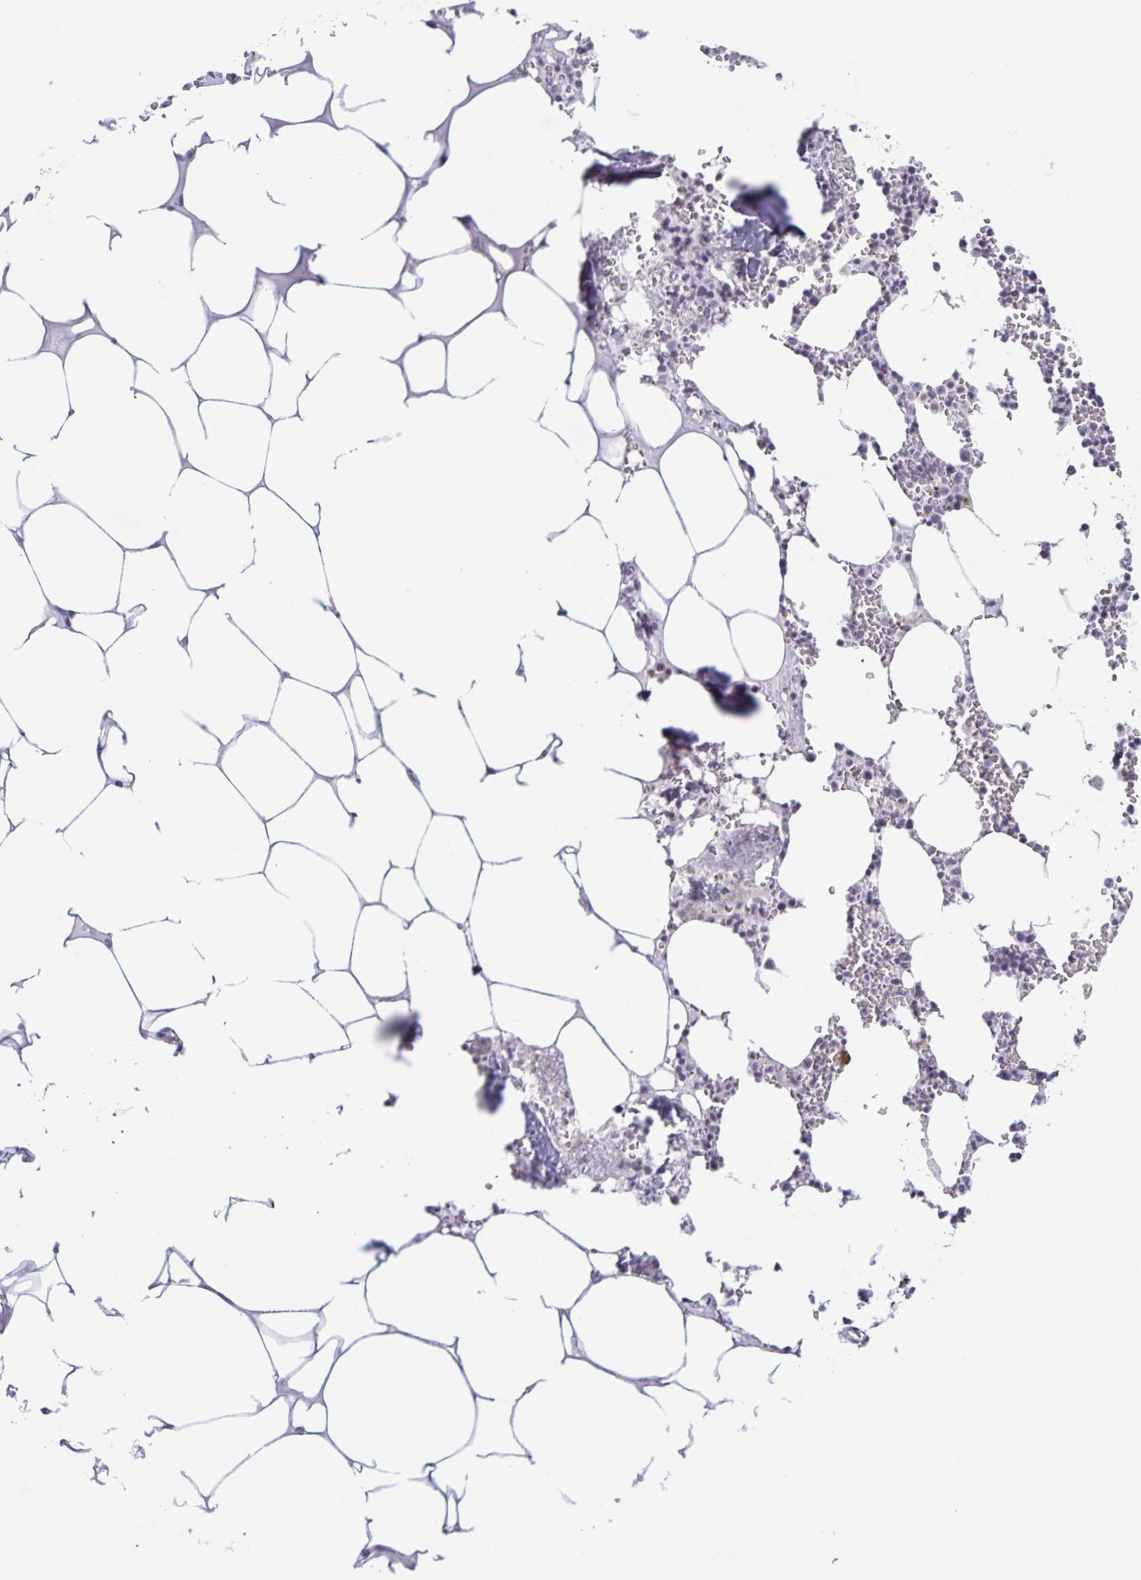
{"staining": {"intensity": "negative", "quantity": "none", "location": "none"}, "tissue": "bone marrow", "cell_type": "Hematopoietic cells", "image_type": "normal", "snomed": [{"axis": "morphology", "description": "Normal tissue, NOS"}, {"axis": "topography", "description": "Bone marrow"}], "caption": "Hematopoietic cells show no significant expression in unremarkable bone marrow.", "gene": "LCE6A", "patient": {"sex": "male", "age": 54}}